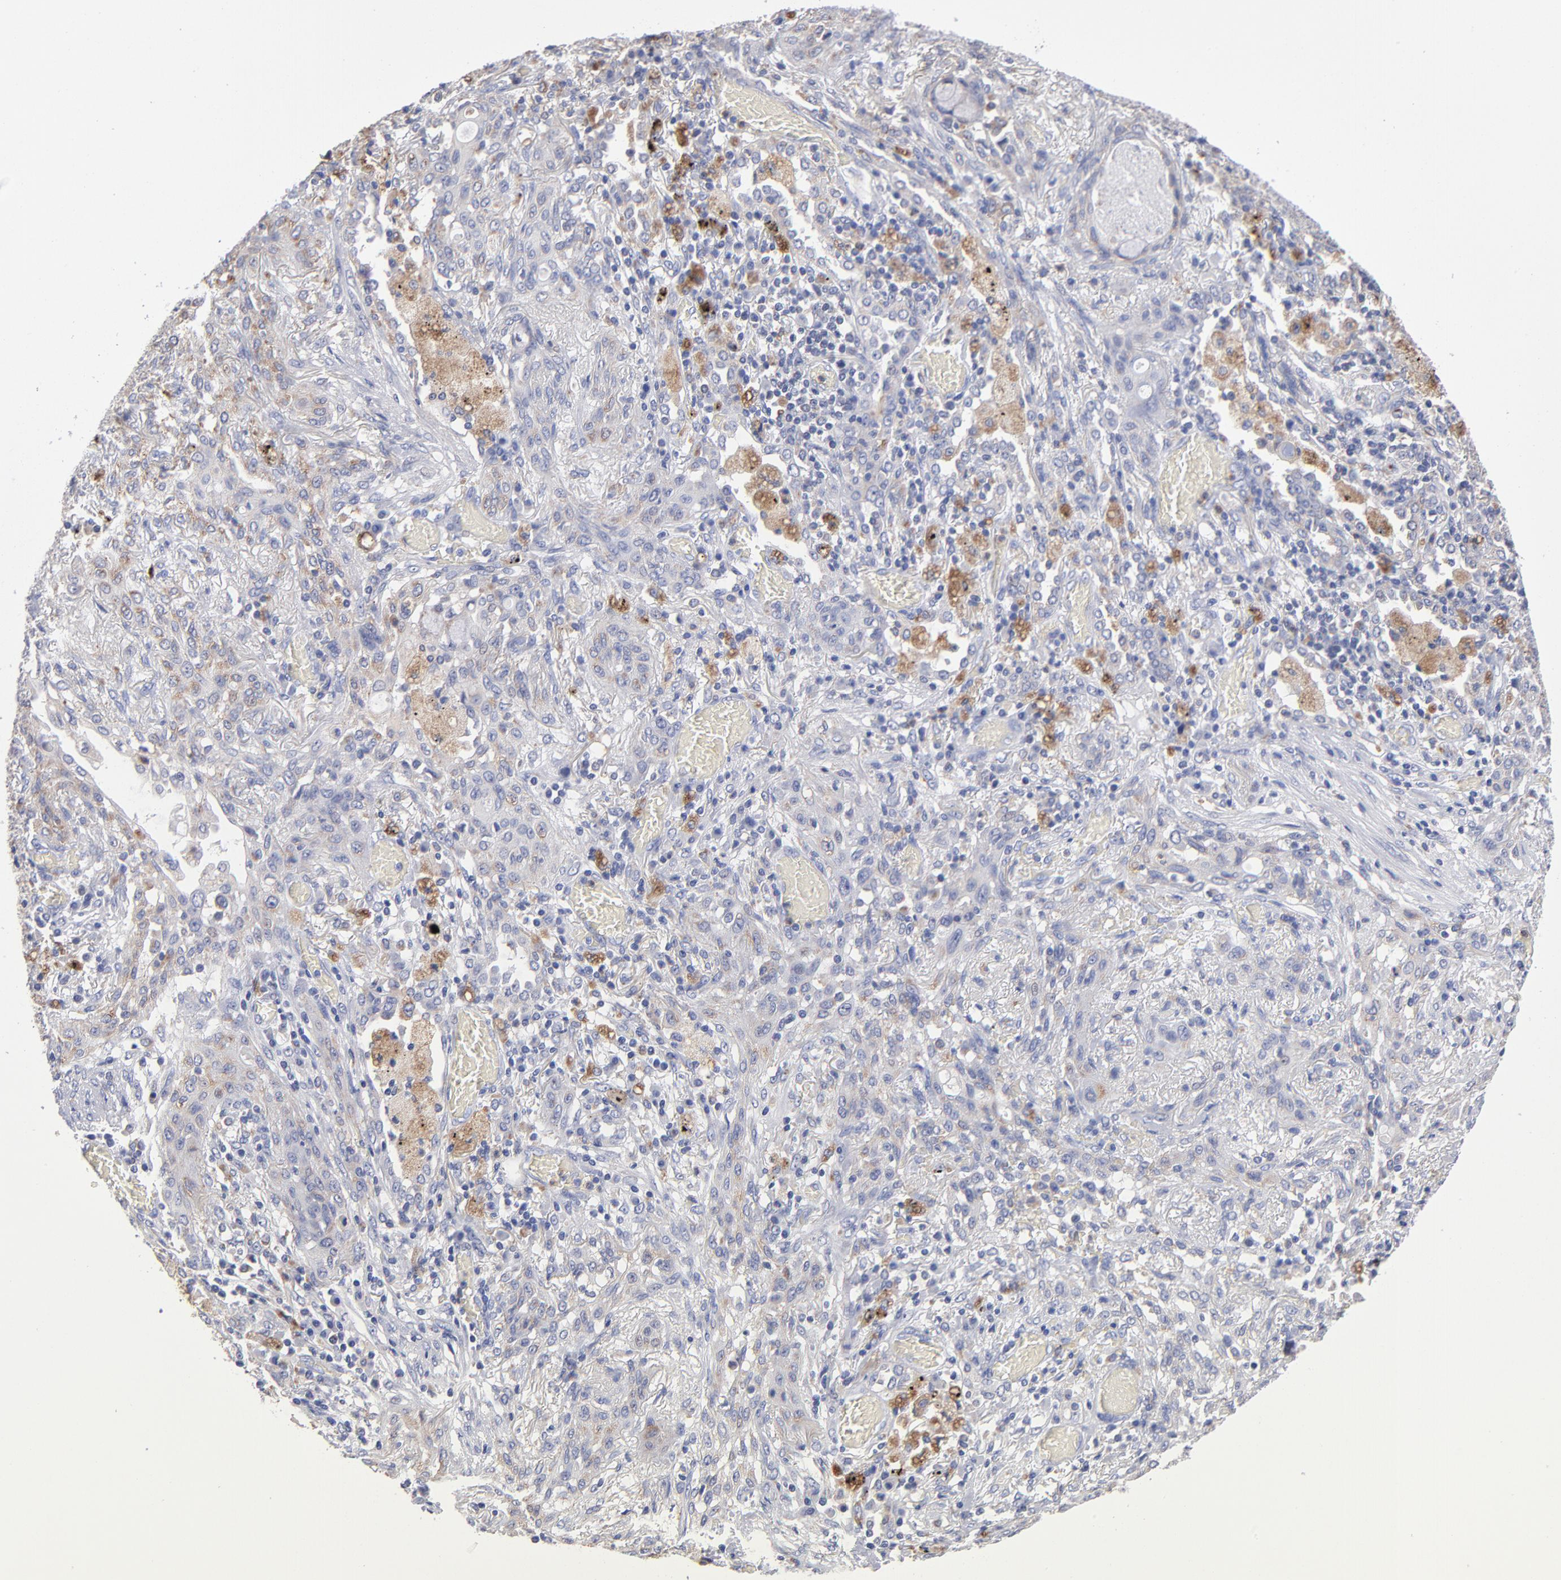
{"staining": {"intensity": "weak", "quantity": "<25%", "location": "nuclear"}, "tissue": "lung cancer", "cell_type": "Tumor cells", "image_type": "cancer", "snomed": [{"axis": "morphology", "description": "Squamous cell carcinoma, NOS"}, {"axis": "topography", "description": "Lung"}], "caption": "This is a photomicrograph of immunohistochemistry staining of lung squamous cell carcinoma, which shows no positivity in tumor cells. (Immunohistochemistry (ihc), brightfield microscopy, high magnification).", "gene": "RRAGB", "patient": {"sex": "female", "age": 47}}